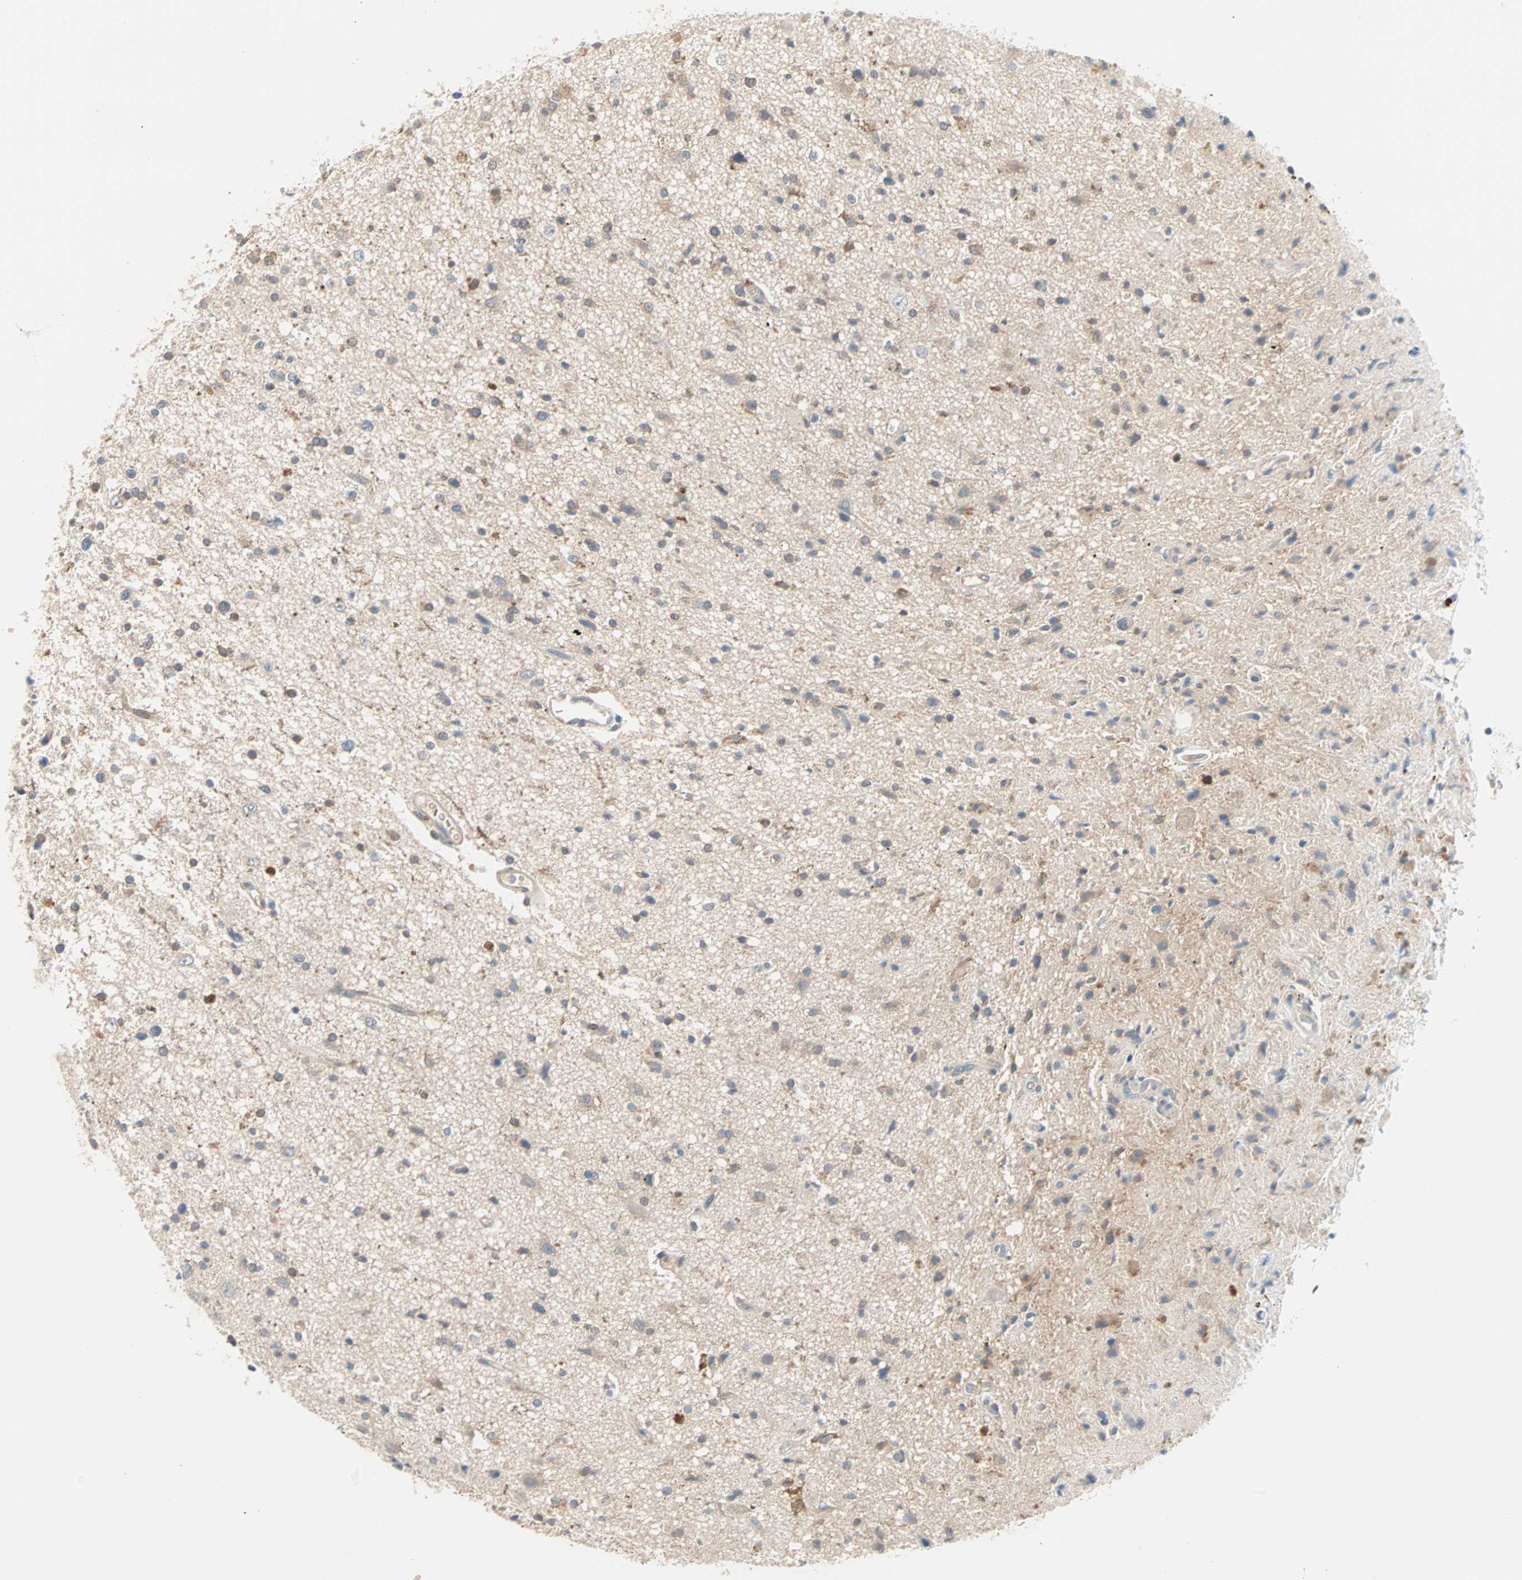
{"staining": {"intensity": "moderate", "quantity": ">75%", "location": "cytoplasmic/membranous"}, "tissue": "glioma", "cell_type": "Tumor cells", "image_type": "cancer", "snomed": [{"axis": "morphology", "description": "Glioma, malignant, High grade"}, {"axis": "topography", "description": "Brain"}], "caption": "Immunohistochemistry (IHC) image of glioma stained for a protein (brown), which demonstrates medium levels of moderate cytoplasmic/membranous staining in approximately >75% of tumor cells.", "gene": "MPI", "patient": {"sex": "male", "age": 33}}